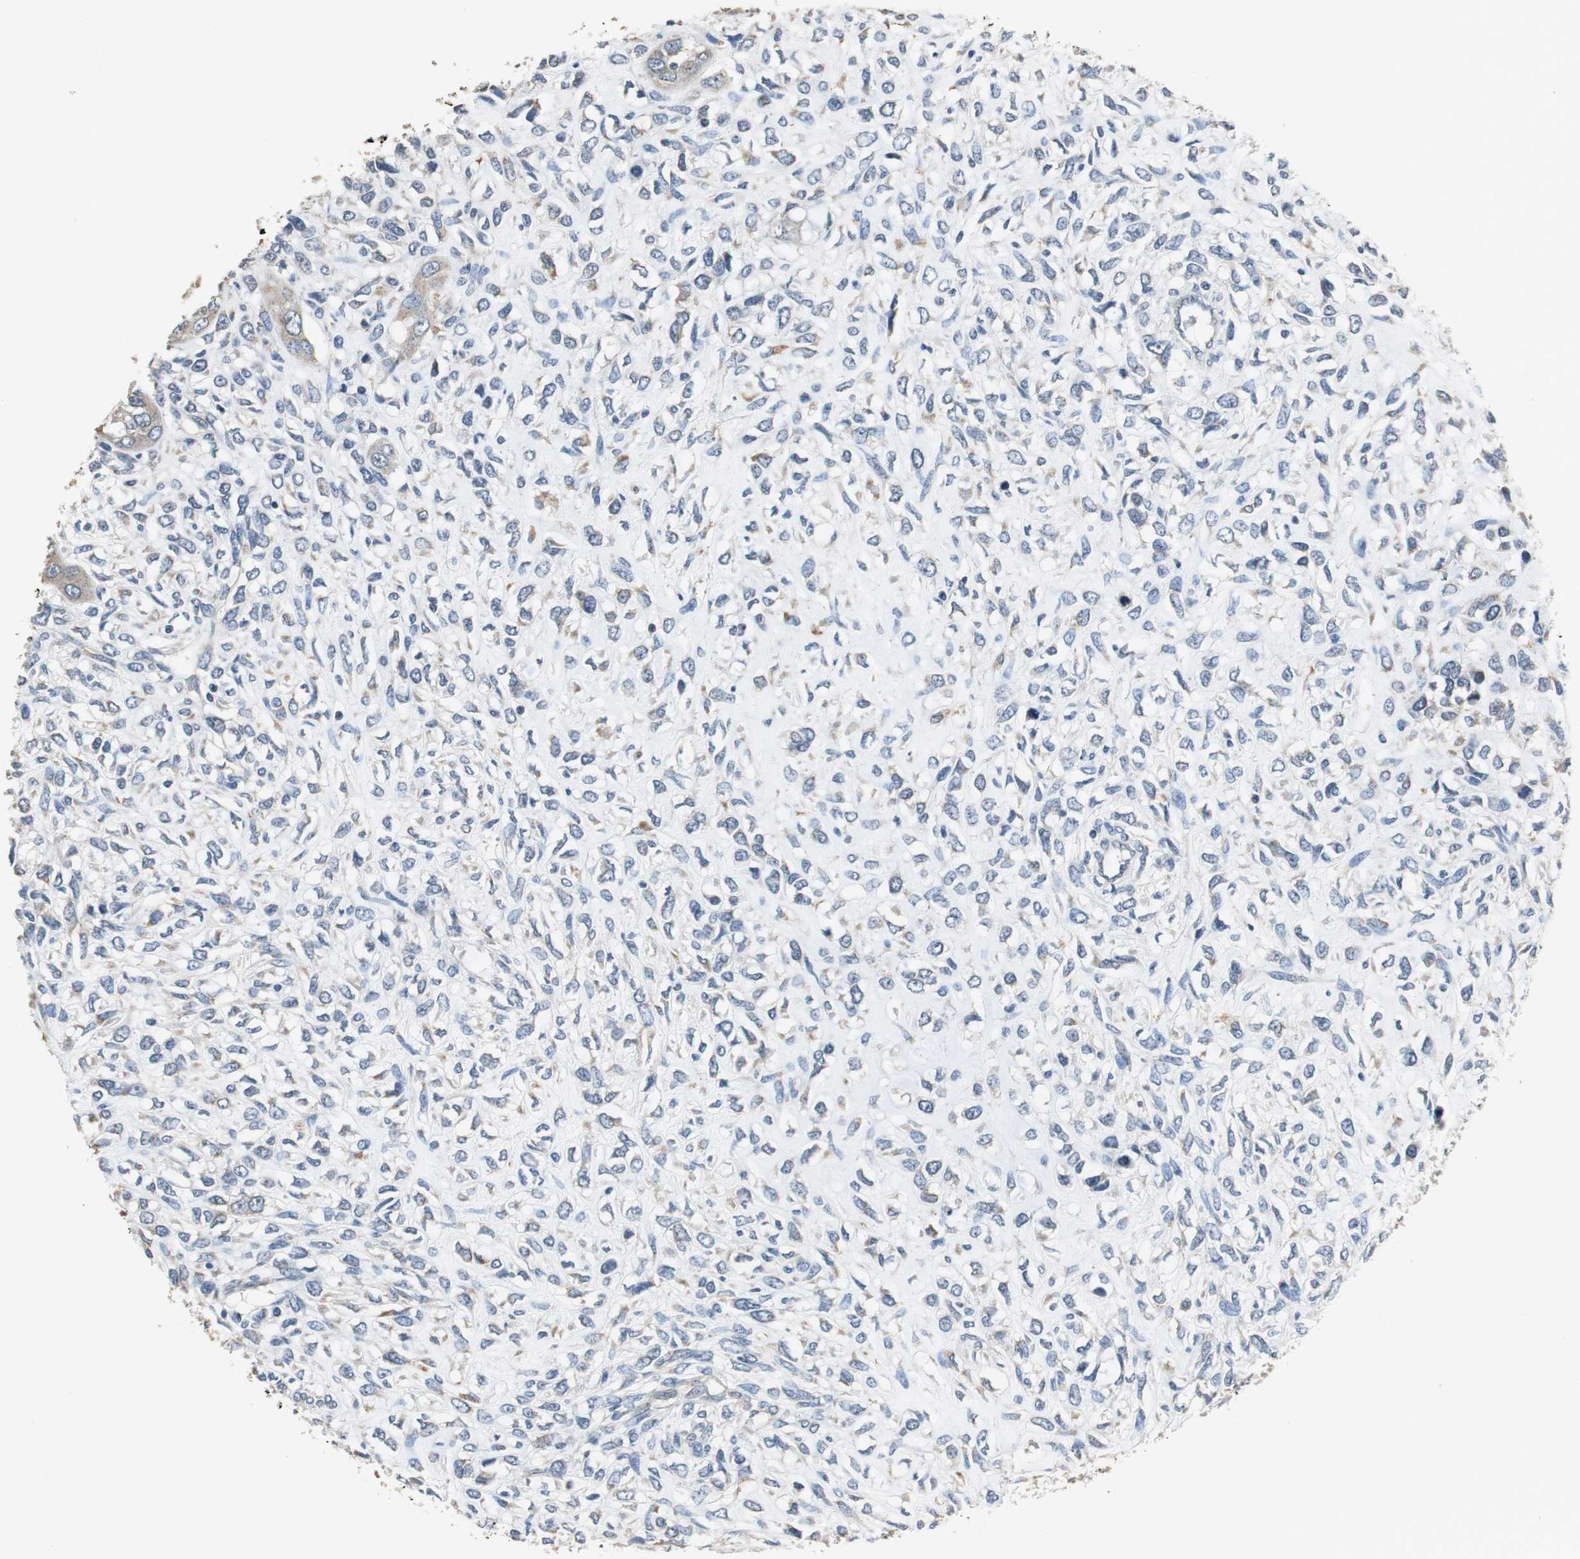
{"staining": {"intensity": "weak", "quantity": "<25%", "location": "cytoplasmic/membranous"}, "tissue": "head and neck cancer", "cell_type": "Tumor cells", "image_type": "cancer", "snomed": [{"axis": "morphology", "description": "Necrosis, NOS"}, {"axis": "morphology", "description": "Neoplasm, malignant, NOS"}, {"axis": "topography", "description": "Salivary gland"}, {"axis": "topography", "description": "Head-Neck"}], "caption": "The photomicrograph demonstrates no significant positivity in tumor cells of head and neck cancer.", "gene": "MTIF2", "patient": {"sex": "male", "age": 43}}